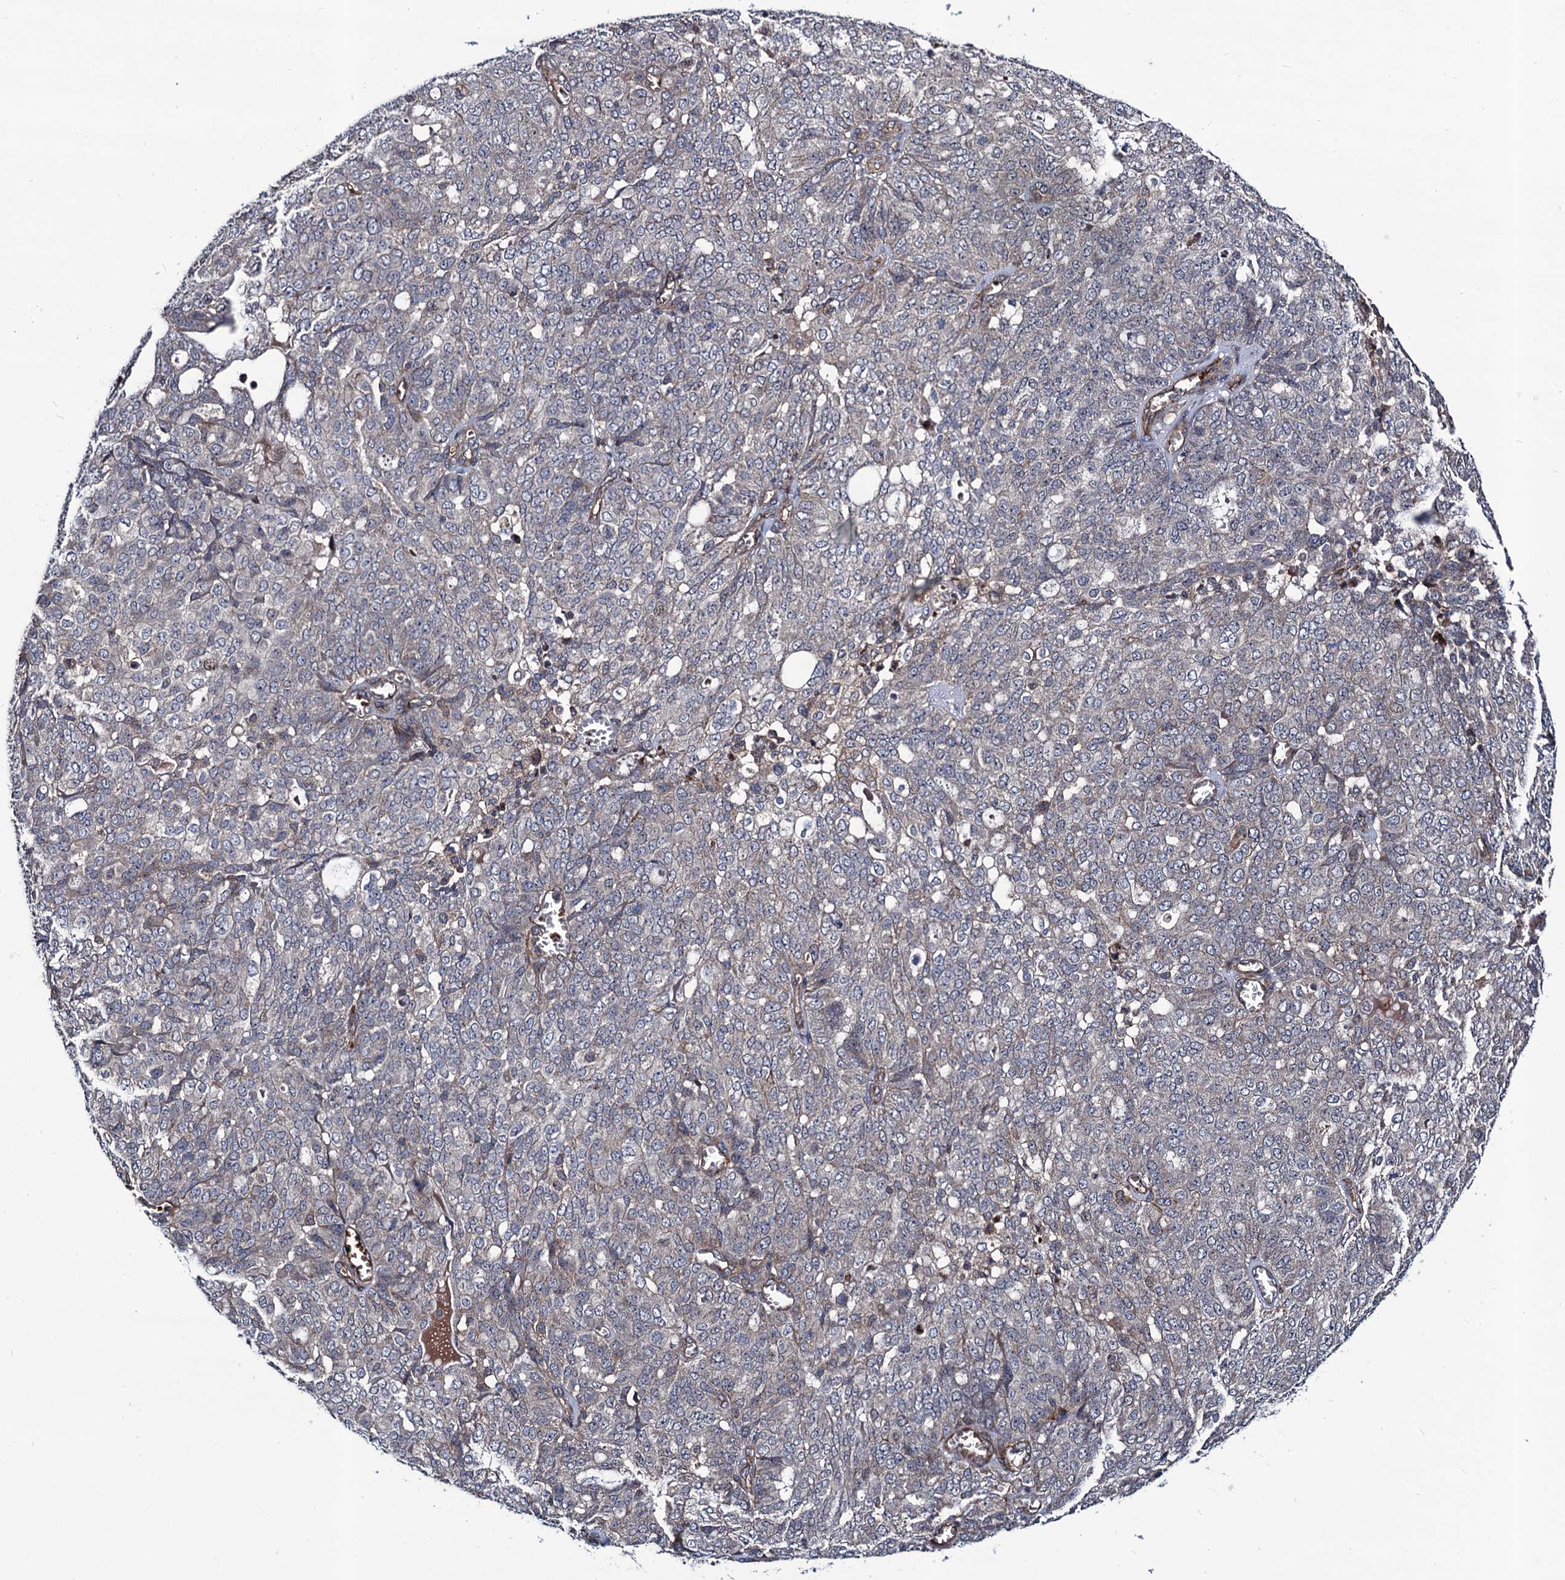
{"staining": {"intensity": "weak", "quantity": "<25%", "location": "cytoplasmic/membranous"}, "tissue": "ovarian cancer", "cell_type": "Tumor cells", "image_type": "cancer", "snomed": [{"axis": "morphology", "description": "Cystadenocarcinoma, serous, NOS"}, {"axis": "topography", "description": "Soft tissue"}, {"axis": "topography", "description": "Ovary"}], "caption": "The histopathology image exhibits no staining of tumor cells in serous cystadenocarcinoma (ovarian).", "gene": "KXD1", "patient": {"sex": "female", "age": 57}}